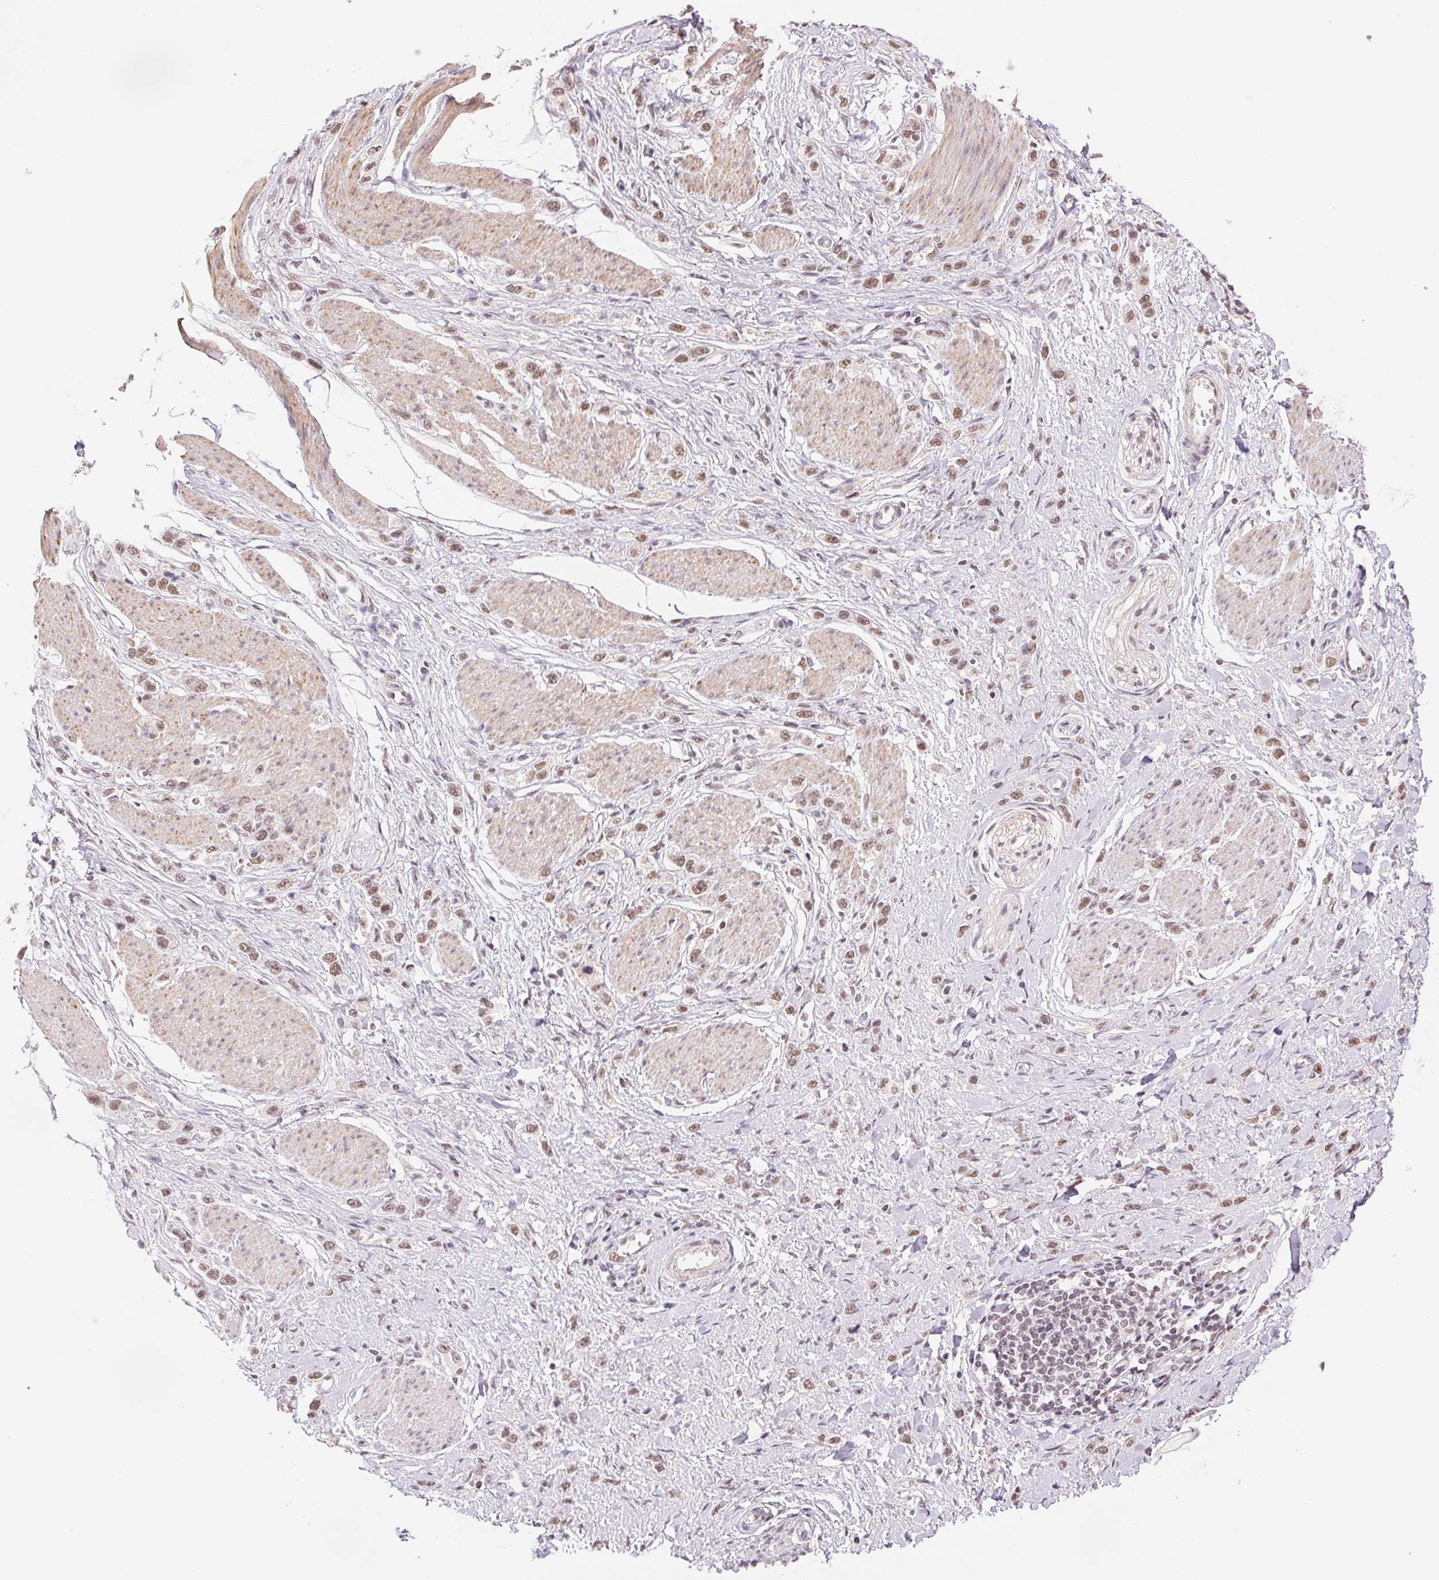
{"staining": {"intensity": "moderate", "quantity": ">75%", "location": "nuclear"}, "tissue": "stomach cancer", "cell_type": "Tumor cells", "image_type": "cancer", "snomed": [{"axis": "morphology", "description": "Adenocarcinoma, NOS"}, {"axis": "topography", "description": "Stomach"}], "caption": "Stomach adenocarcinoma stained with a protein marker reveals moderate staining in tumor cells.", "gene": "RPRD1B", "patient": {"sex": "female", "age": 65}}